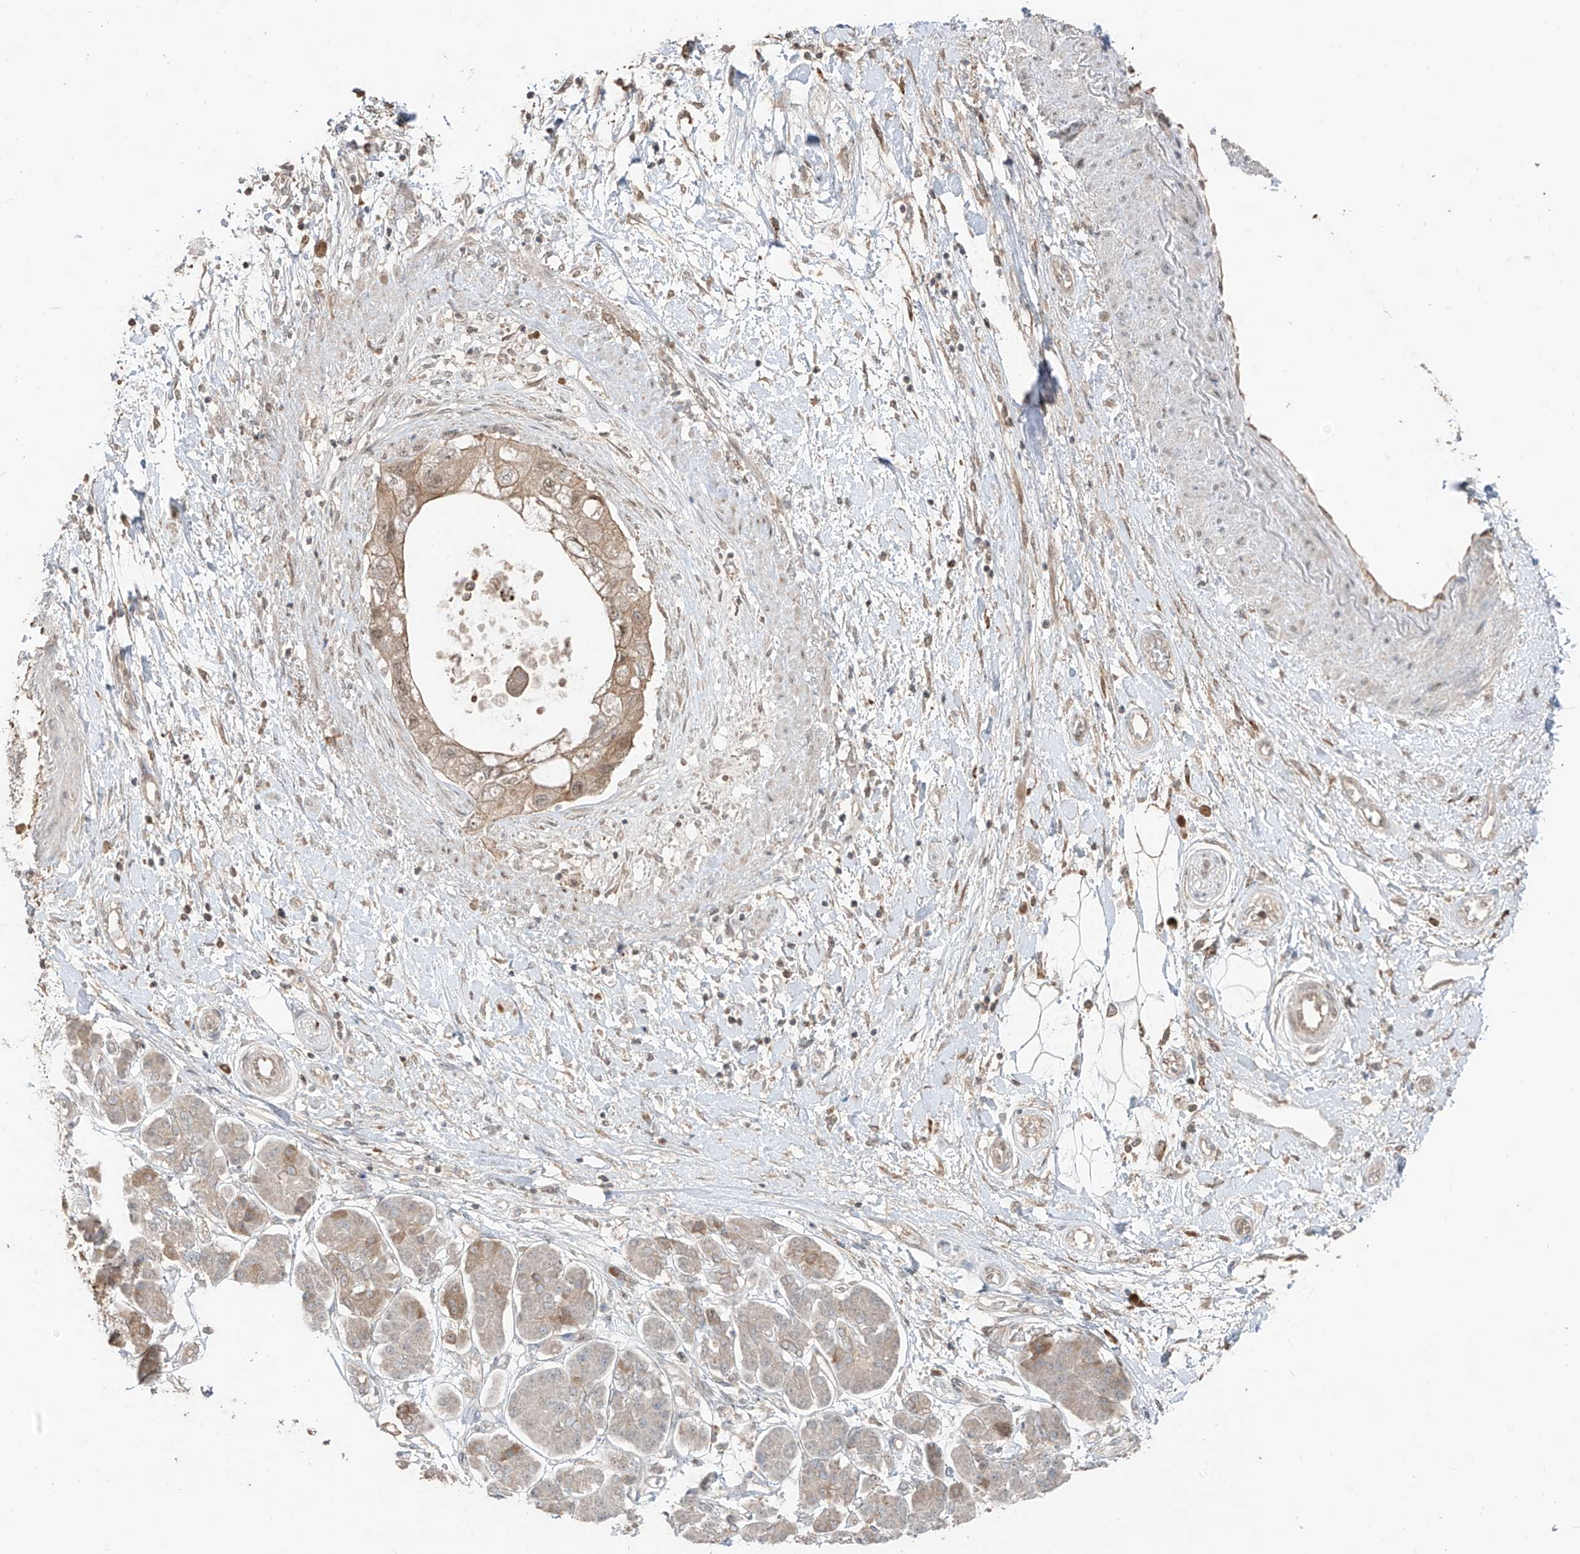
{"staining": {"intensity": "weak", "quantity": ">75%", "location": "cytoplasmic/membranous"}, "tissue": "pancreatic cancer", "cell_type": "Tumor cells", "image_type": "cancer", "snomed": [{"axis": "morphology", "description": "Adenocarcinoma, NOS"}, {"axis": "topography", "description": "Pancreas"}], "caption": "Human pancreatic cancer (adenocarcinoma) stained with a brown dye demonstrates weak cytoplasmic/membranous positive expression in about >75% of tumor cells.", "gene": "COLGALT2", "patient": {"sex": "female", "age": 73}}